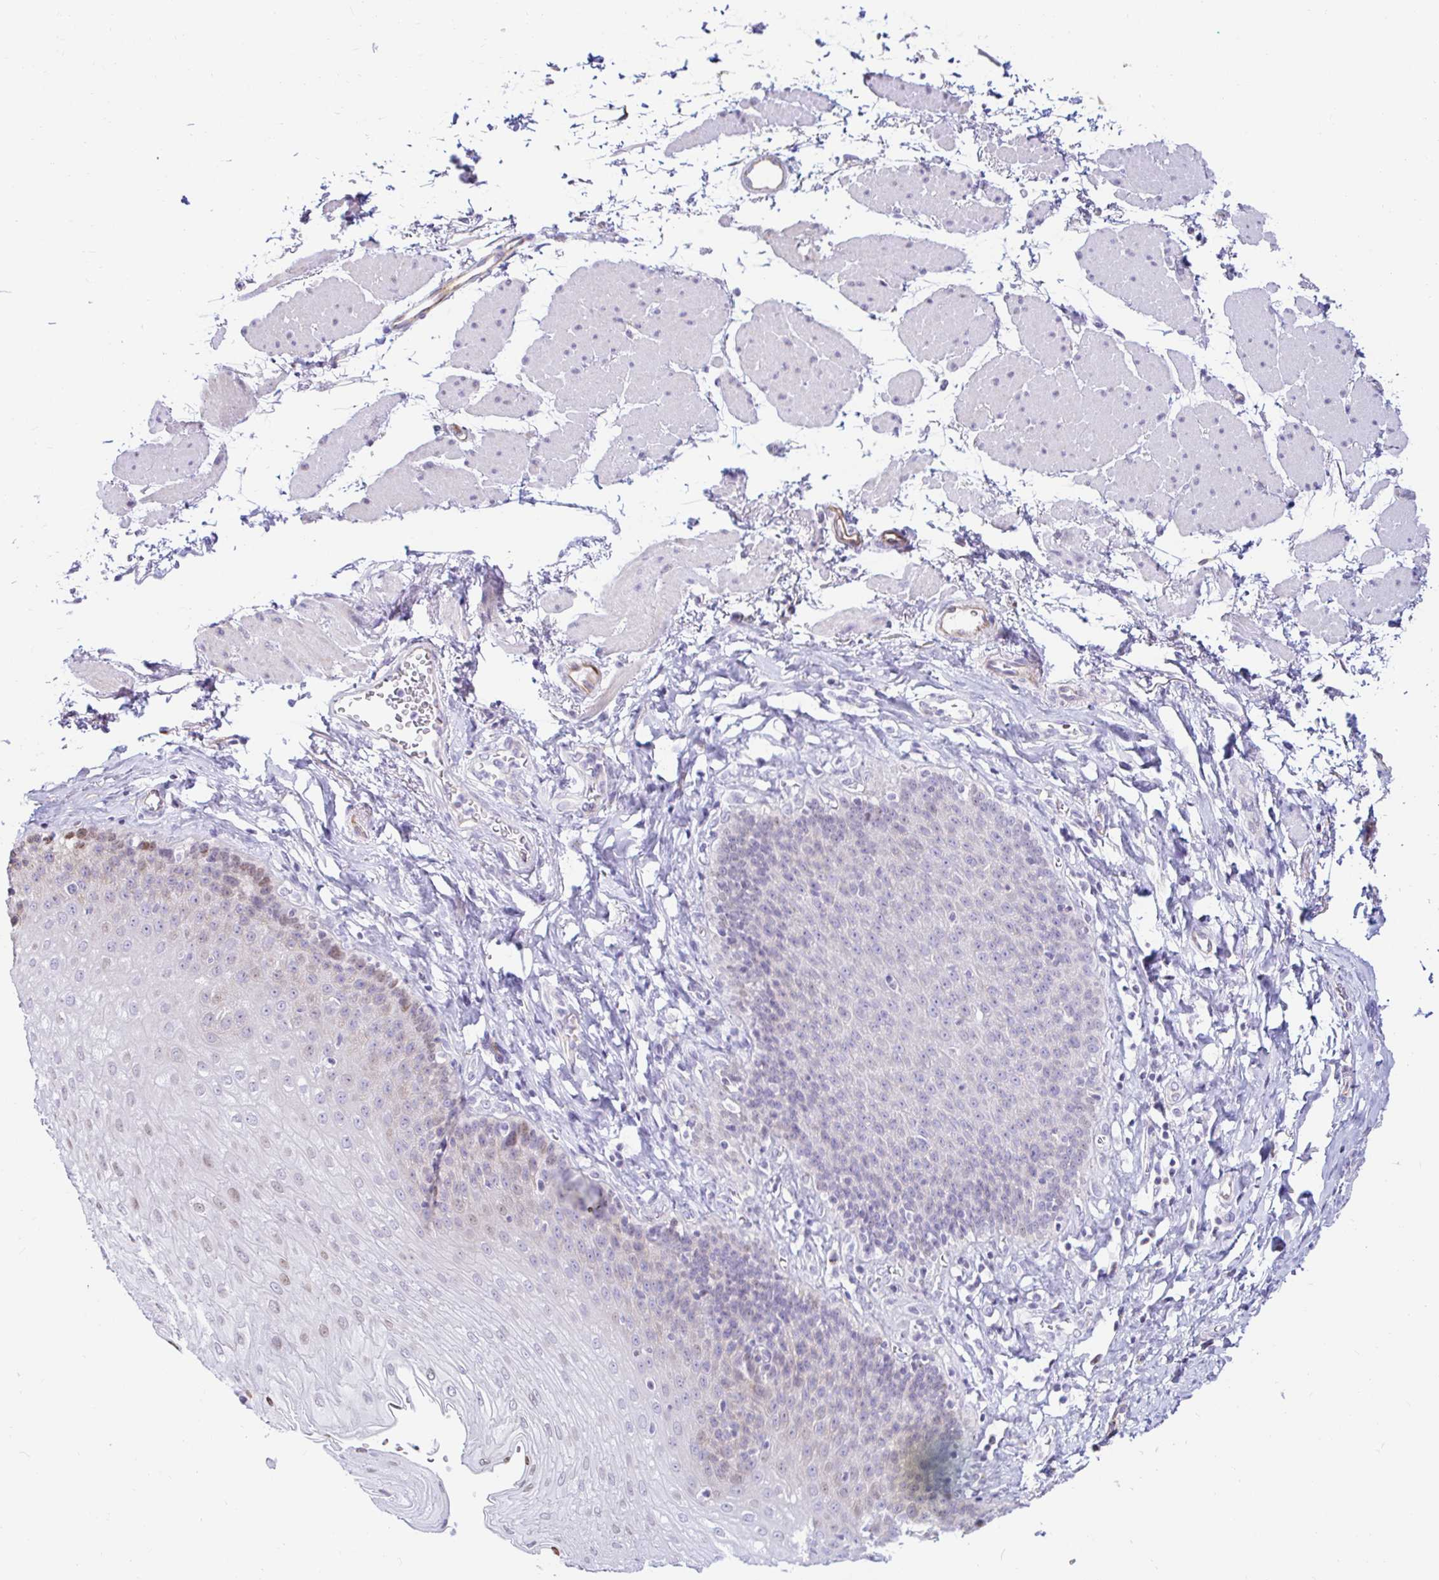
{"staining": {"intensity": "weak", "quantity": "<25%", "location": "nuclear"}, "tissue": "esophagus", "cell_type": "Squamous epithelial cells", "image_type": "normal", "snomed": [{"axis": "morphology", "description": "Normal tissue, NOS"}, {"axis": "topography", "description": "Esophagus"}], "caption": "Micrograph shows no significant protein positivity in squamous epithelial cells of unremarkable esophagus. Brightfield microscopy of immunohistochemistry stained with DAB (brown) and hematoxylin (blue), captured at high magnification.", "gene": "CAPSL", "patient": {"sex": "female", "age": 81}}